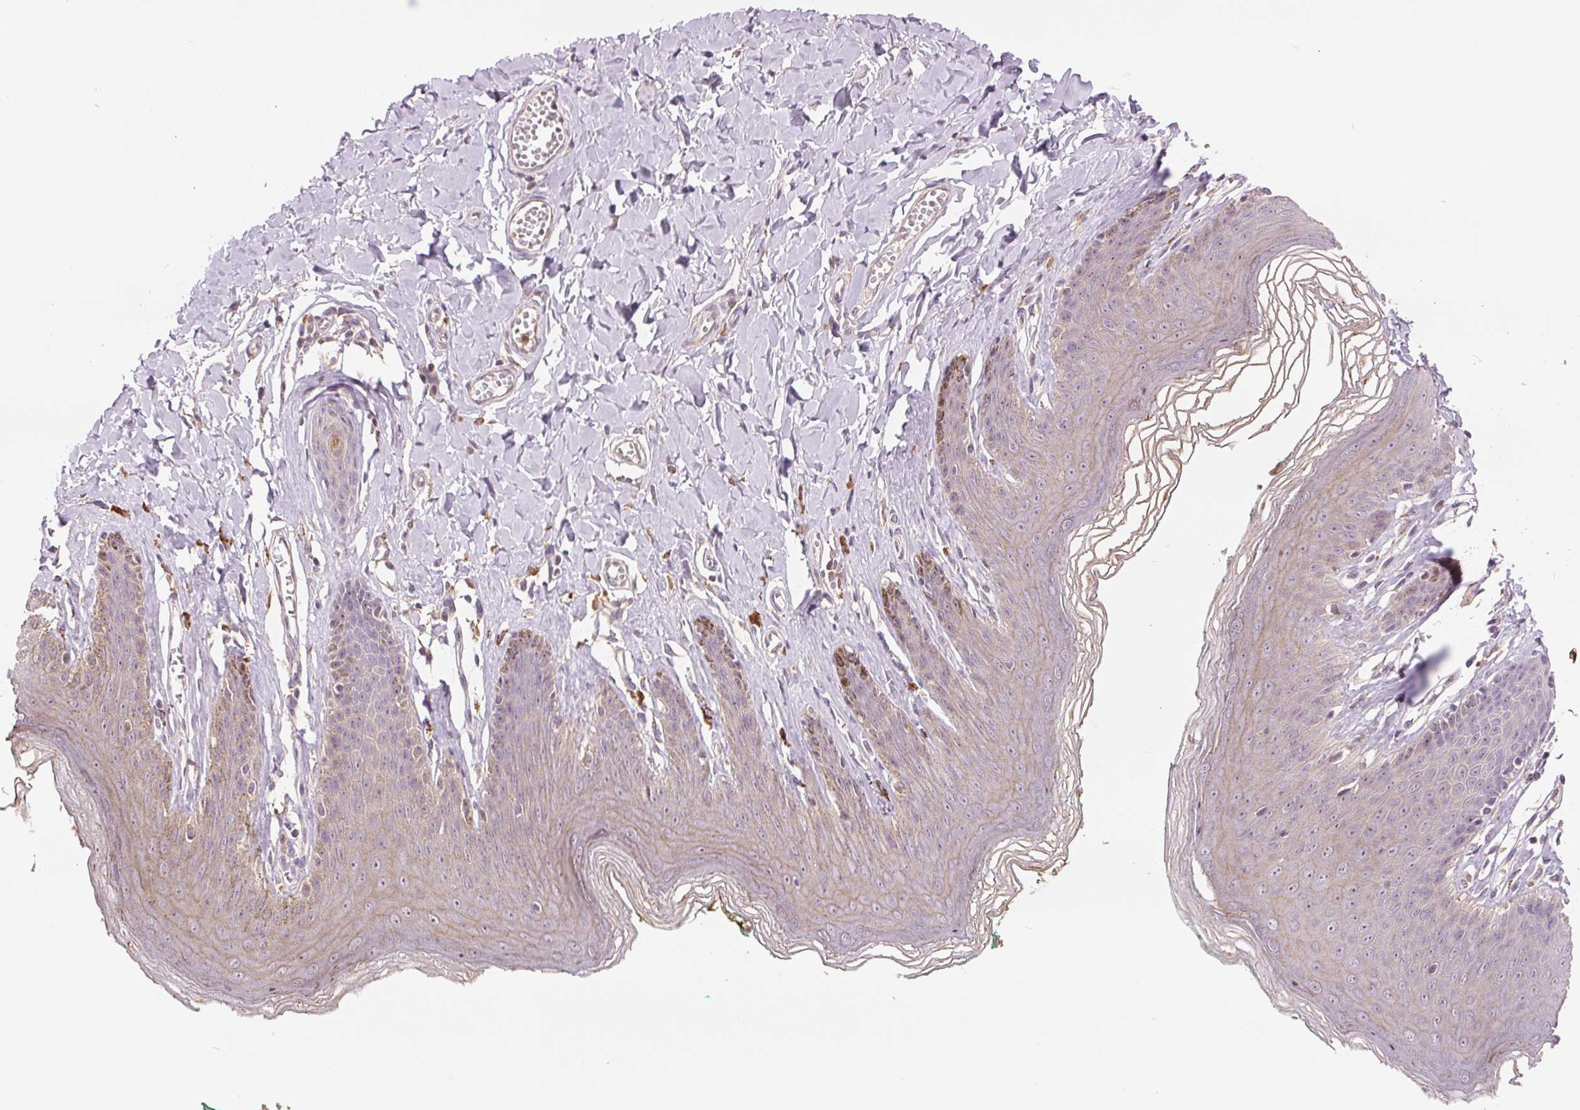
{"staining": {"intensity": "weak", "quantity": "25%-75%", "location": "cytoplasmic/membranous,nuclear"}, "tissue": "skin", "cell_type": "Epidermal cells", "image_type": "normal", "snomed": [{"axis": "morphology", "description": "Normal tissue, NOS"}, {"axis": "topography", "description": "Vulva"}, {"axis": "topography", "description": "Peripheral nerve tissue"}], "caption": "Immunohistochemical staining of unremarkable human skin demonstrates low levels of weak cytoplasmic/membranous,nuclear positivity in about 25%-75% of epidermal cells.", "gene": "RANBP3L", "patient": {"sex": "female", "age": 66}}